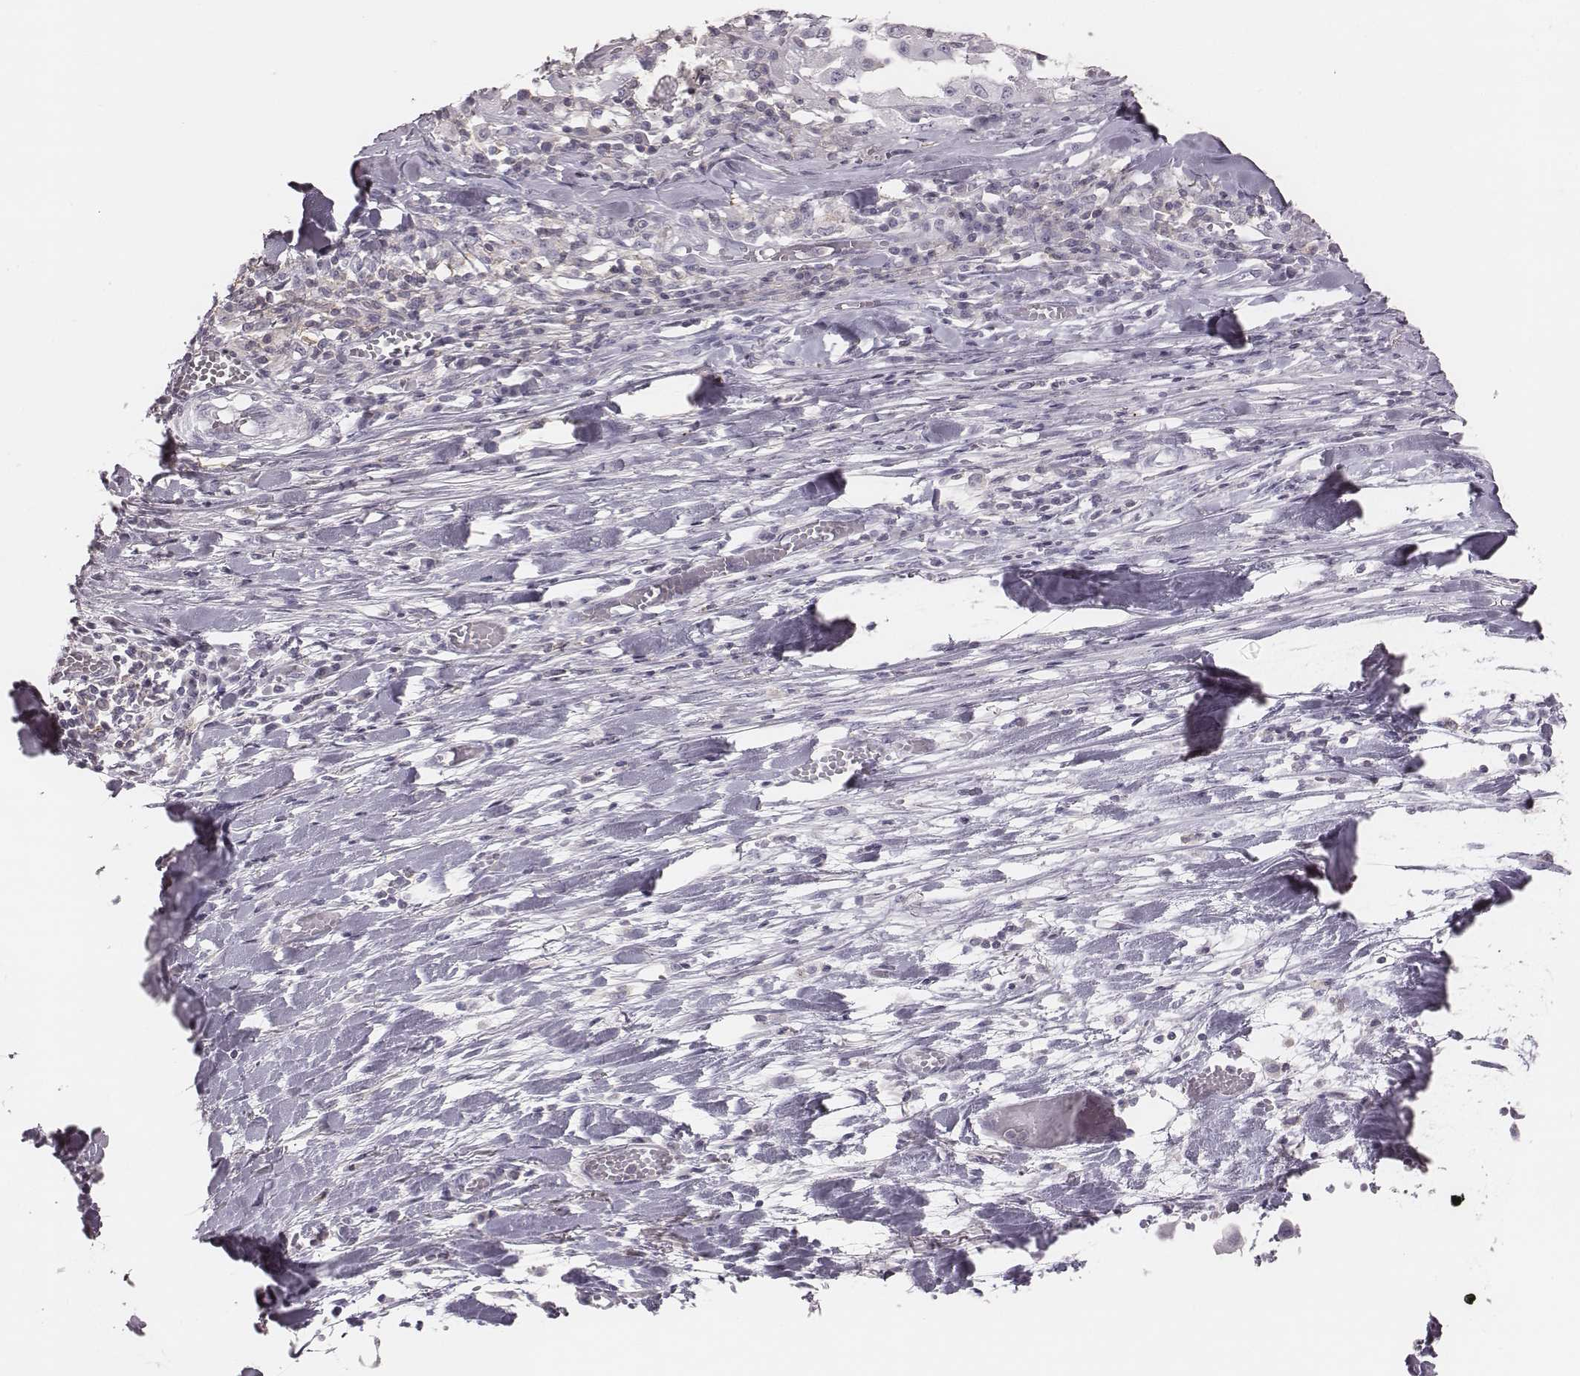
{"staining": {"intensity": "negative", "quantity": "none", "location": "none"}, "tissue": "melanoma", "cell_type": "Tumor cells", "image_type": "cancer", "snomed": [{"axis": "morphology", "description": "Malignant melanoma, Metastatic site"}, {"axis": "topography", "description": "Lymph node"}], "caption": "Malignant melanoma (metastatic site) was stained to show a protein in brown. There is no significant staining in tumor cells.", "gene": "ZNF365", "patient": {"sex": "male", "age": 50}}